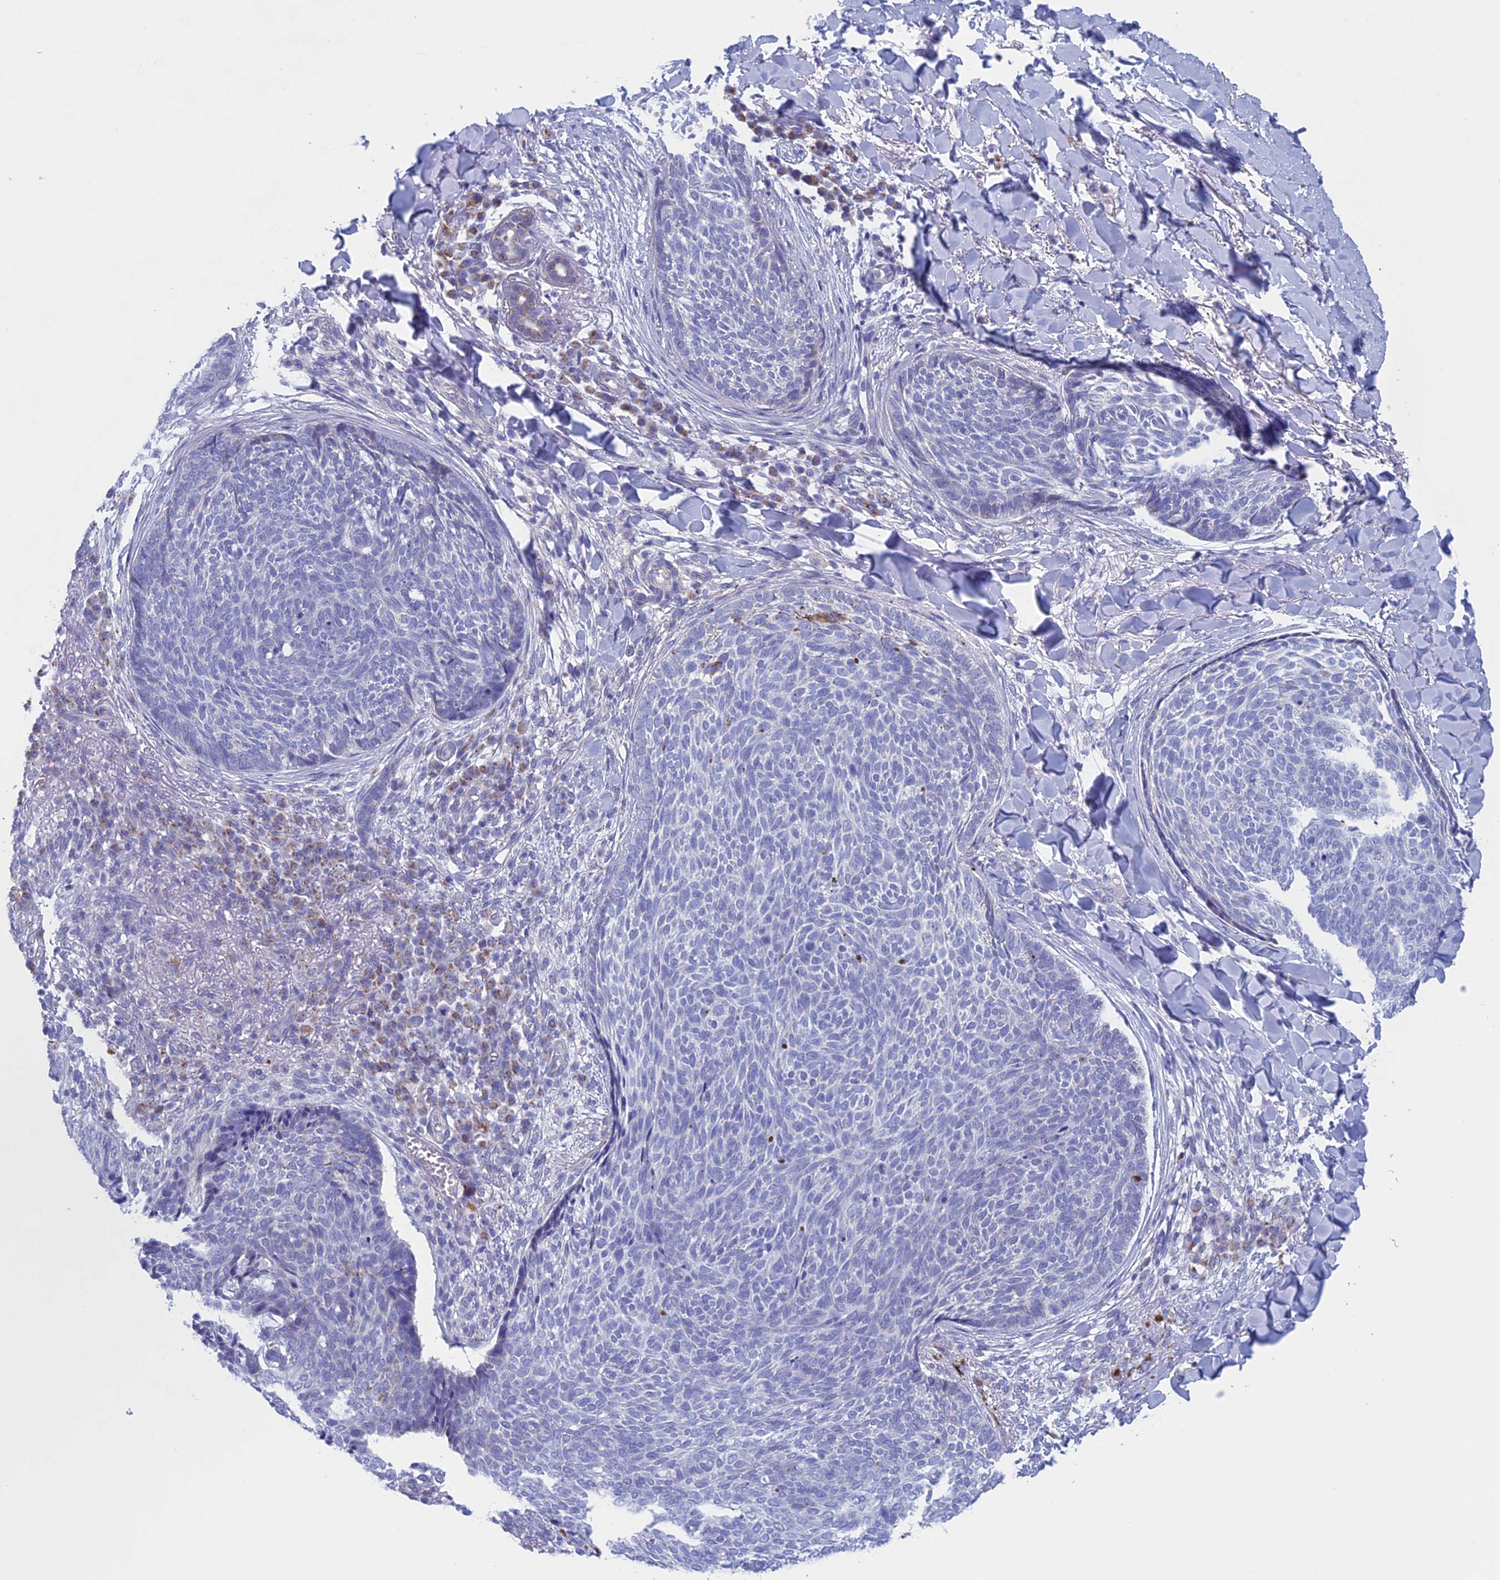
{"staining": {"intensity": "negative", "quantity": "none", "location": "none"}, "tissue": "skin cancer", "cell_type": "Tumor cells", "image_type": "cancer", "snomed": [{"axis": "morphology", "description": "Basal cell carcinoma"}, {"axis": "topography", "description": "Skin"}], "caption": "Skin basal cell carcinoma was stained to show a protein in brown. There is no significant staining in tumor cells. (DAB immunohistochemistry, high magnification).", "gene": "NDUFB9", "patient": {"sex": "male", "age": 85}}